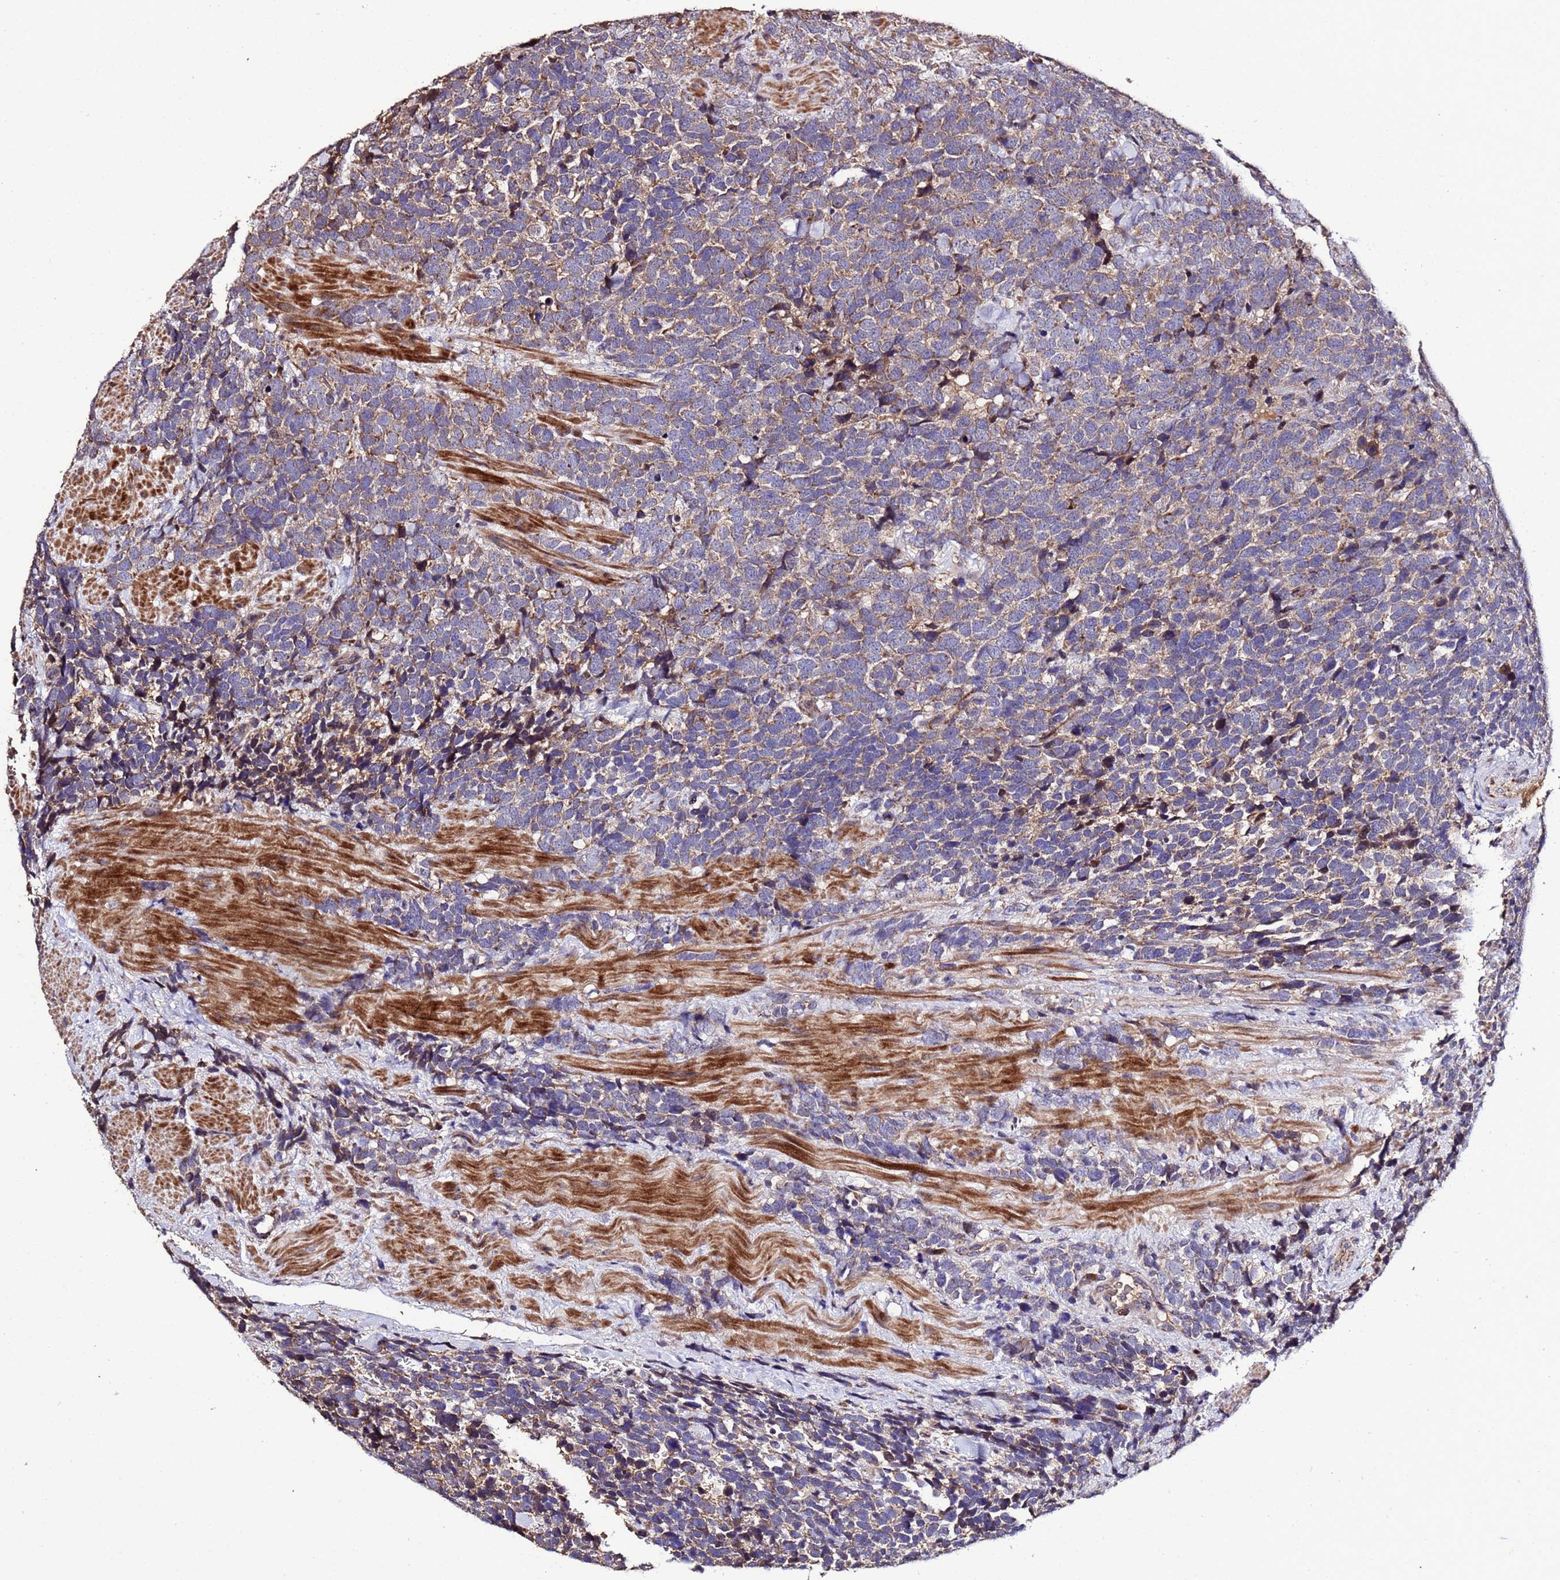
{"staining": {"intensity": "weak", "quantity": ">75%", "location": "cytoplasmic/membranous"}, "tissue": "urothelial cancer", "cell_type": "Tumor cells", "image_type": "cancer", "snomed": [{"axis": "morphology", "description": "Urothelial carcinoma, High grade"}, {"axis": "topography", "description": "Urinary bladder"}], "caption": "Protein staining of urothelial cancer tissue demonstrates weak cytoplasmic/membranous positivity in approximately >75% of tumor cells. (DAB IHC with brightfield microscopy, high magnification).", "gene": "WNK4", "patient": {"sex": "female", "age": 82}}